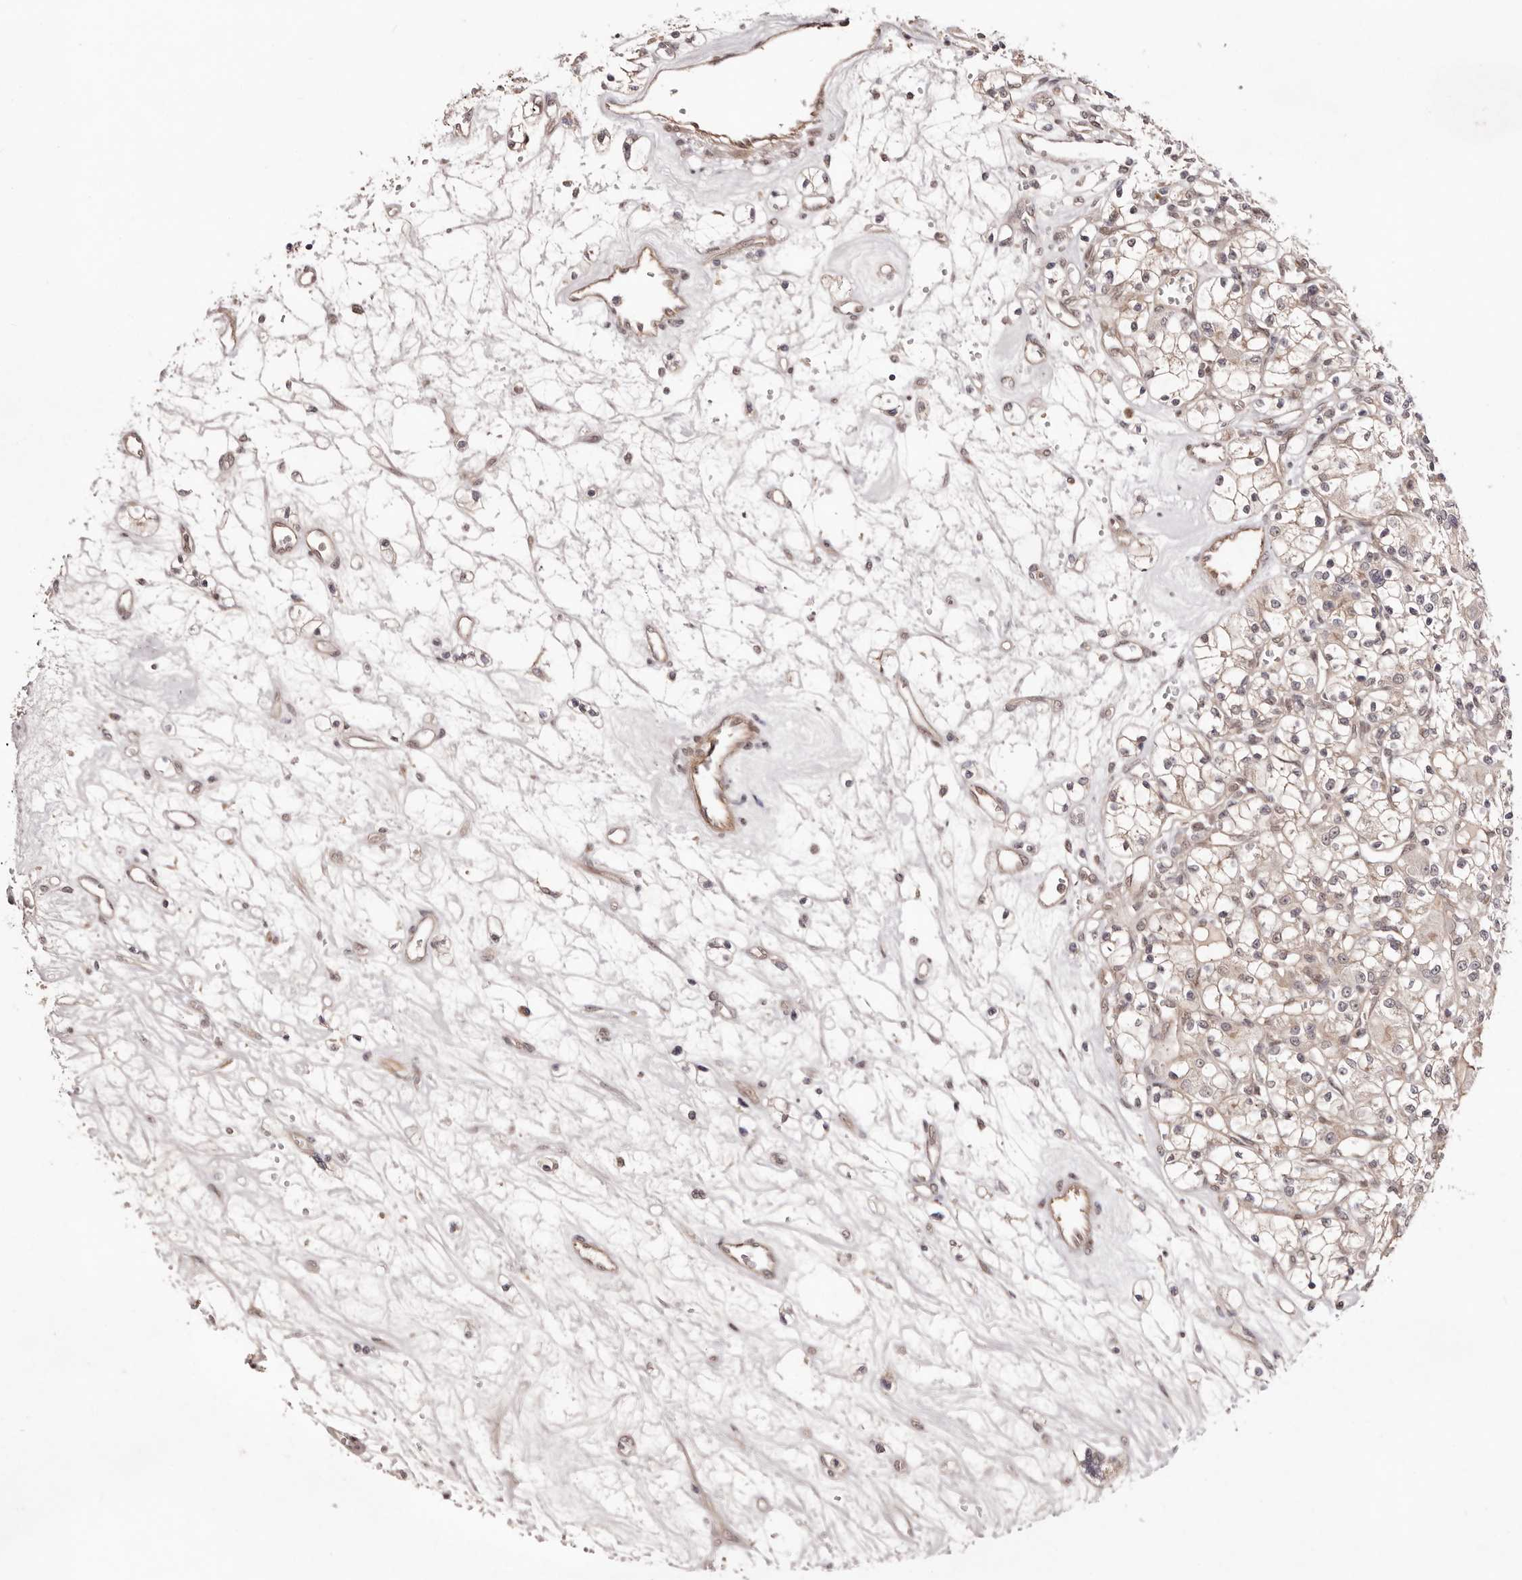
{"staining": {"intensity": "negative", "quantity": "none", "location": "none"}, "tissue": "renal cancer", "cell_type": "Tumor cells", "image_type": "cancer", "snomed": [{"axis": "morphology", "description": "Adenocarcinoma, NOS"}, {"axis": "topography", "description": "Kidney"}], "caption": "There is no significant expression in tumor cells of adenocarcinoma (renal).", "gene": "EGR3", "patient": {"sex": "female", "age": 59}}